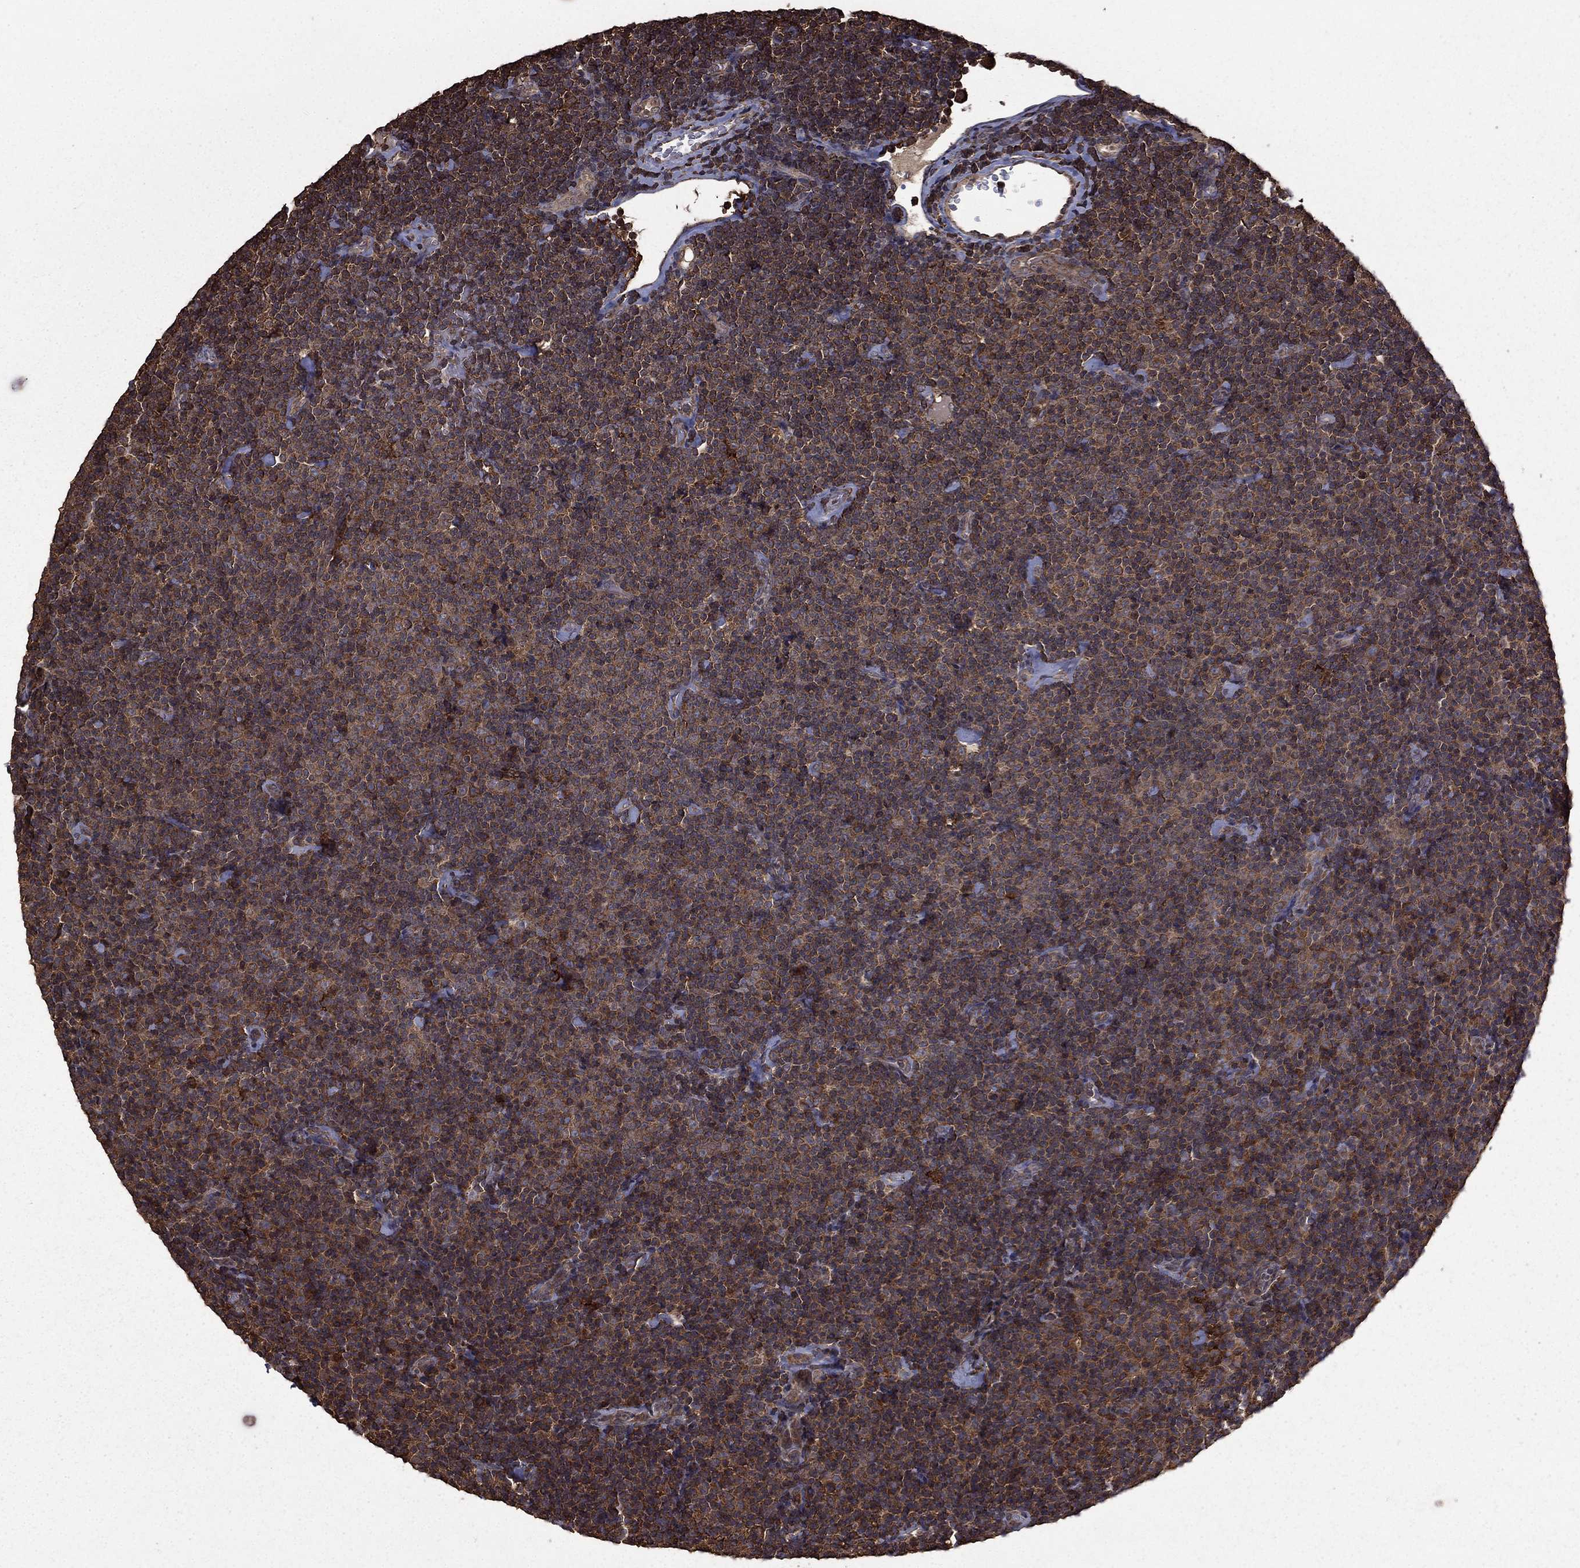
{"staining": {"intensity": "negative", "quantity": "none", "location": "none"}, "tissue": "lymphoma", "cell_type": "Tumor cells", "image_type": "cancer", "snomed": [{"axis": "morphology", "description": "Malignant lymphoma, non-Hodgkin's type, Low grade"}, {"axis": "topography", "description": "Lymph node"}], "caption": "Histopathology image shows no protein positivity in tumor cells of lymphoma tissue.", "gene": "BIRC6", "patient": {"sex": "male", "age": 81}}